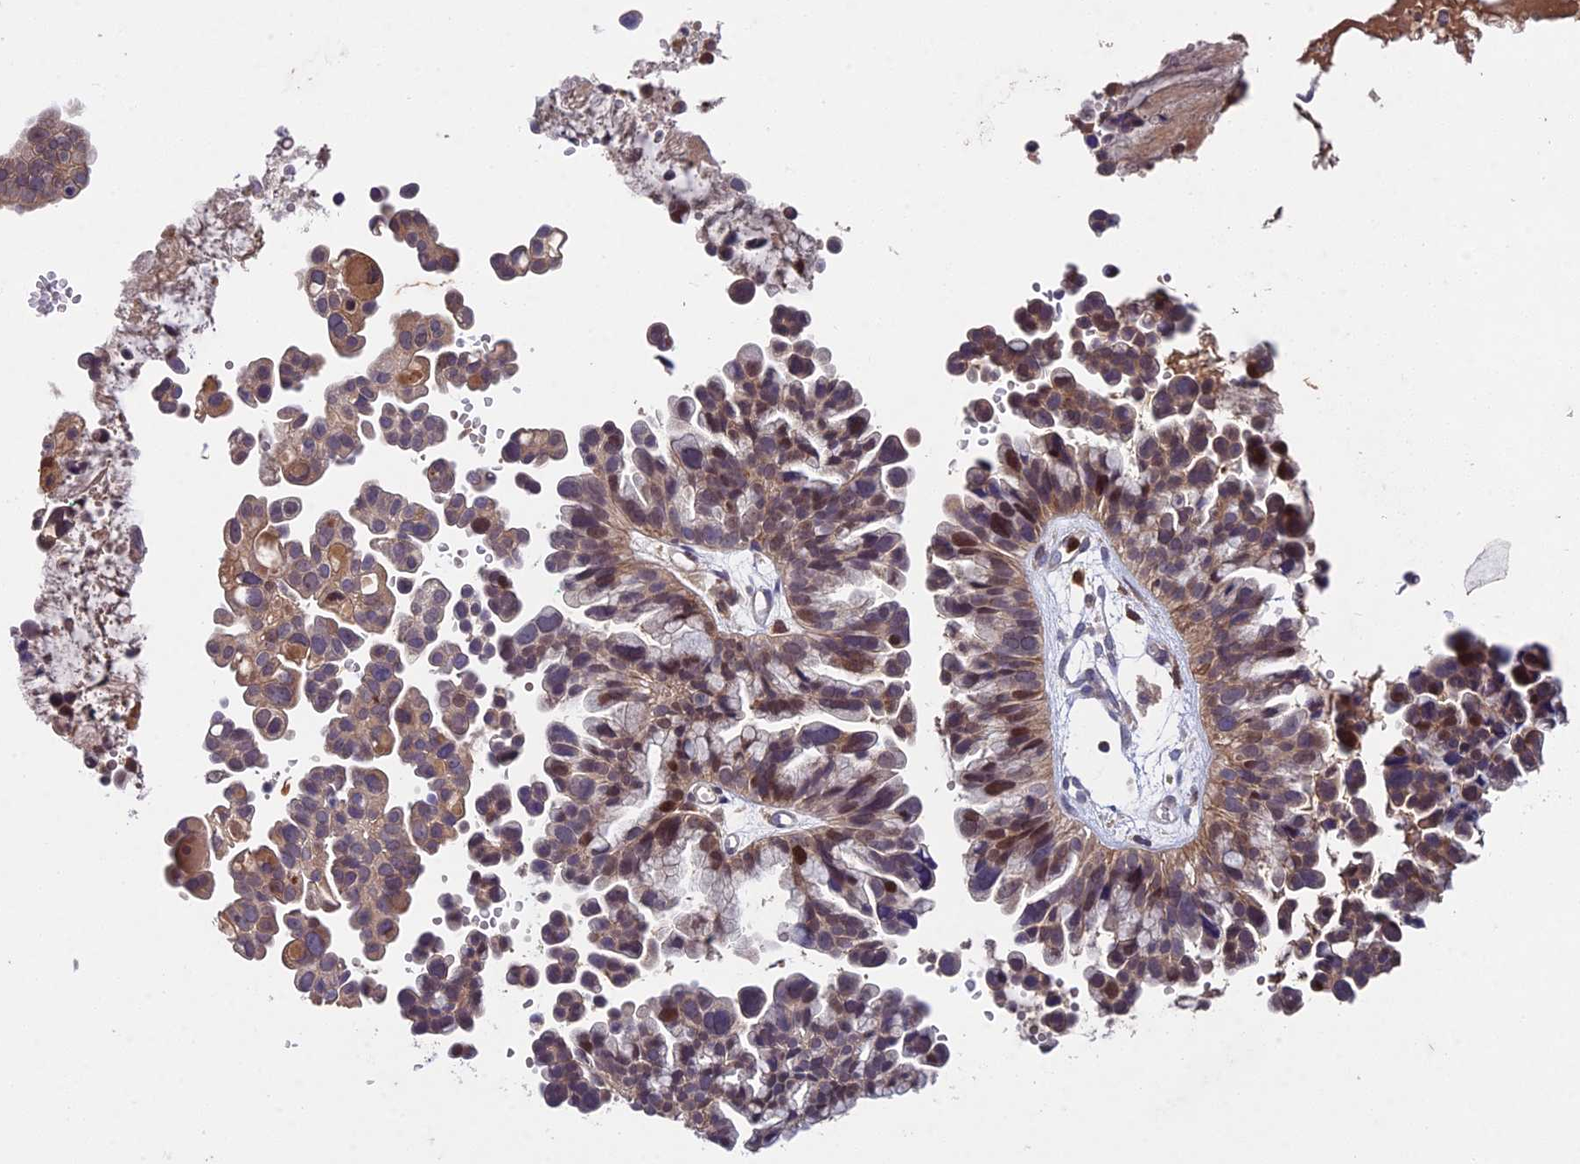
{"staining": {"intensity": "moderate", "quantity": "25%-75%", "location": "cytoplasmic/membranous,nuclear"}, "tissue": "ovarian cancer", "cell_type": "Tumor cells", "image_type": "cancer", "snomed": [{"axis": "morphology", "description": "Cystadenocarcinoma, serous, NOS"}, {"axis": "topography", "description": "Ovary"}], "caption": "A high-resolution micrograph shows immunohistochemistry (IHC) staining of ovarian cancer (serous cystadenocarcinoma), which shows moderate cytoplasmic/membranous and nuclear expression in approximately 25%-75% of tumor cells. The staining was performed using DAB (3,3'-diaminobenzidine), with brown indicating positive protein expression. Nuclei are stained blue with hematoxylin.", "gene": "GALK2", "patient": {"sex": "female", "age": 56}}